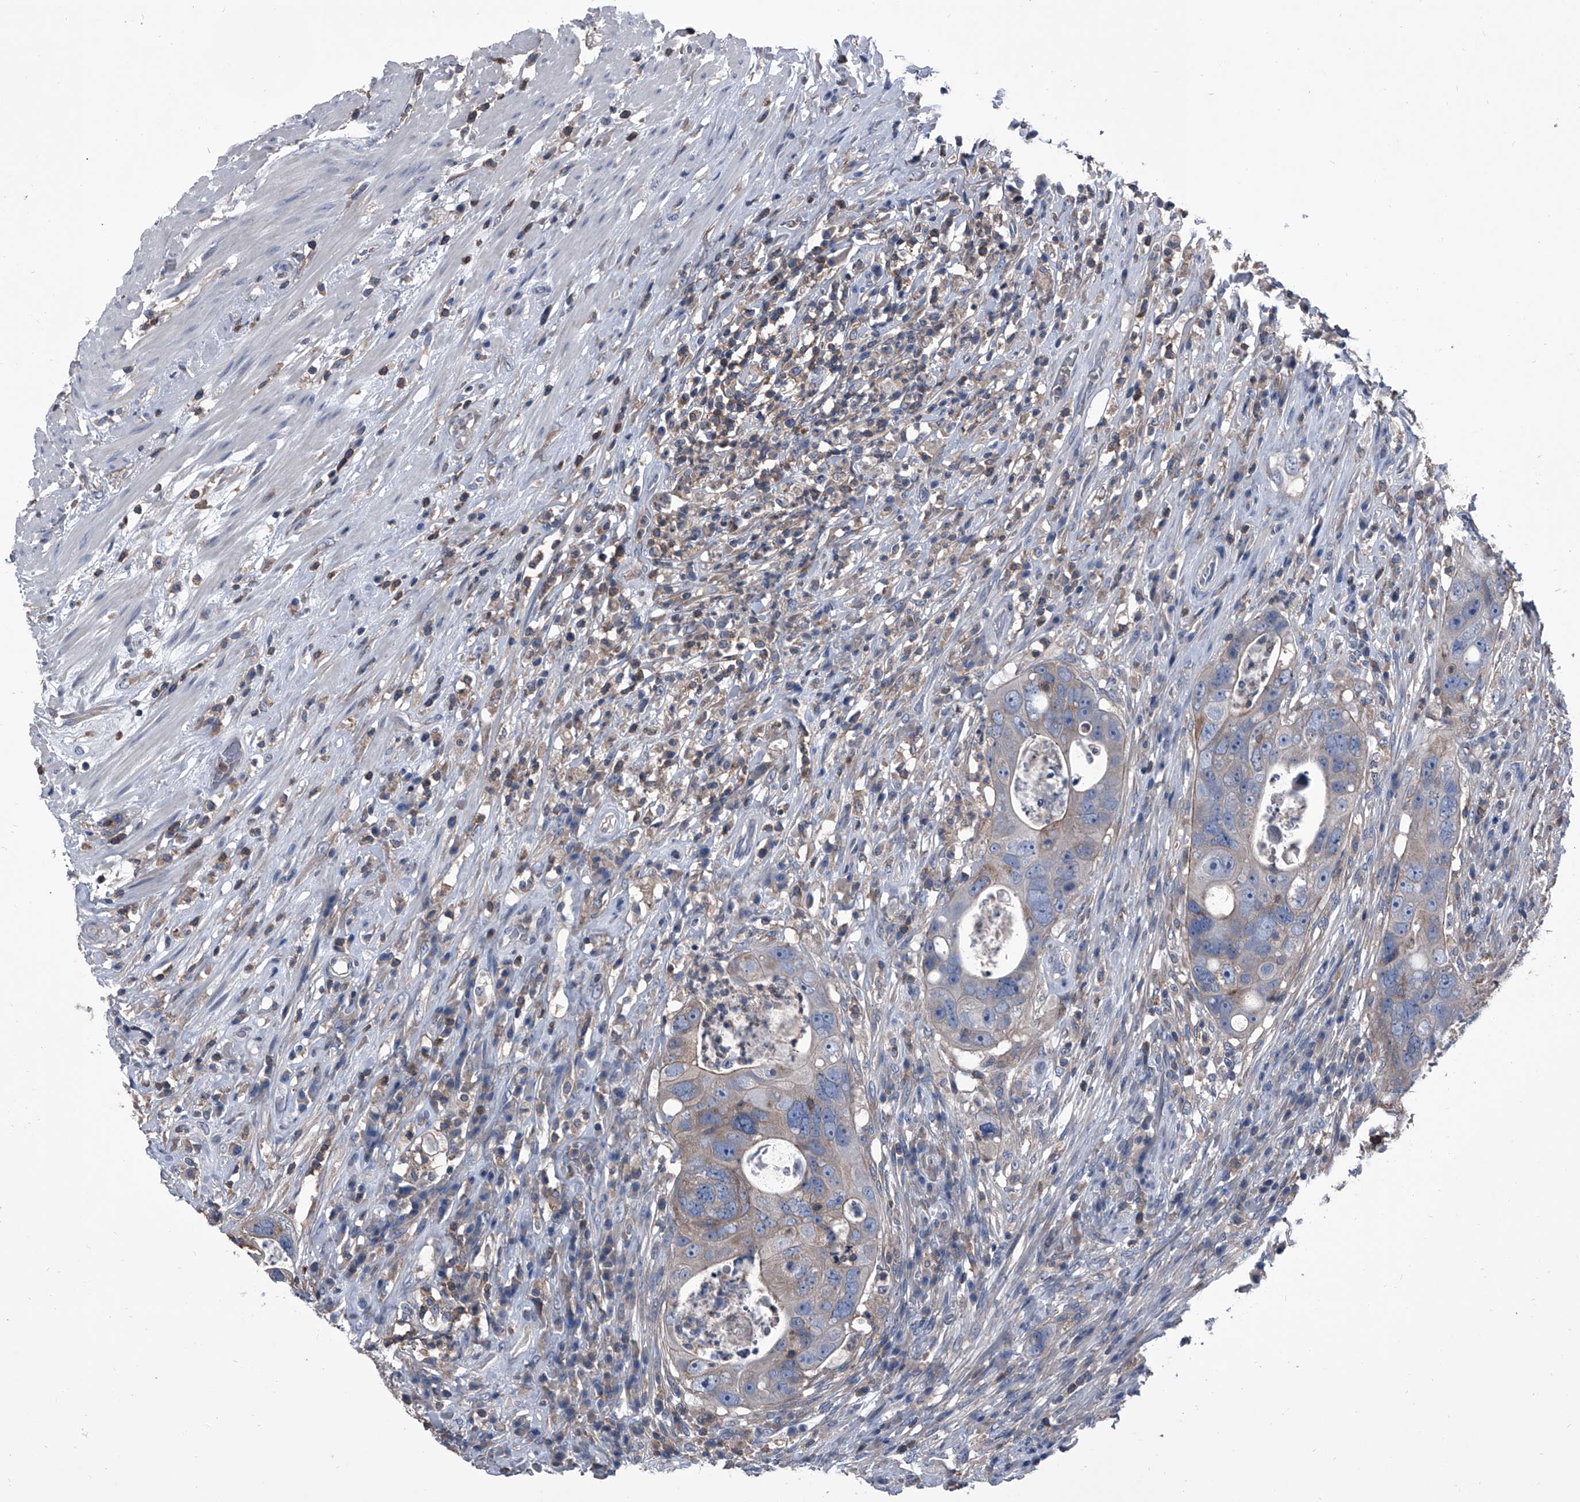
{"staining": {"intensity": "weak", "quantity": "25%-75%", "location": "cytoplasmic/membranous"}, "tissue": "colorectal cancer", "cell_type": "Tumor cells", "image_type": "cancer", "snomed": [{"axis": "morphology", "description": "Adenocarcinoma, NOS"}, {"axis": "topography", "description": "Rectum"}], "caption": "High-magnification brightfield microscopy of adenocarcinoma (colorectal) stained with DAB (3,3'-diaminobenzidine) (brown) and counterstained with hematoxylin (blue). tumor cells exhibit weak cytoplasmic/membranous expression is identified in about25%-75% of cells. (brown staining indicates protein expression, while blue staining denotes nuclei).", "gene": "PIP5K1A", "patient": {"sex": "male", "age": 59}}